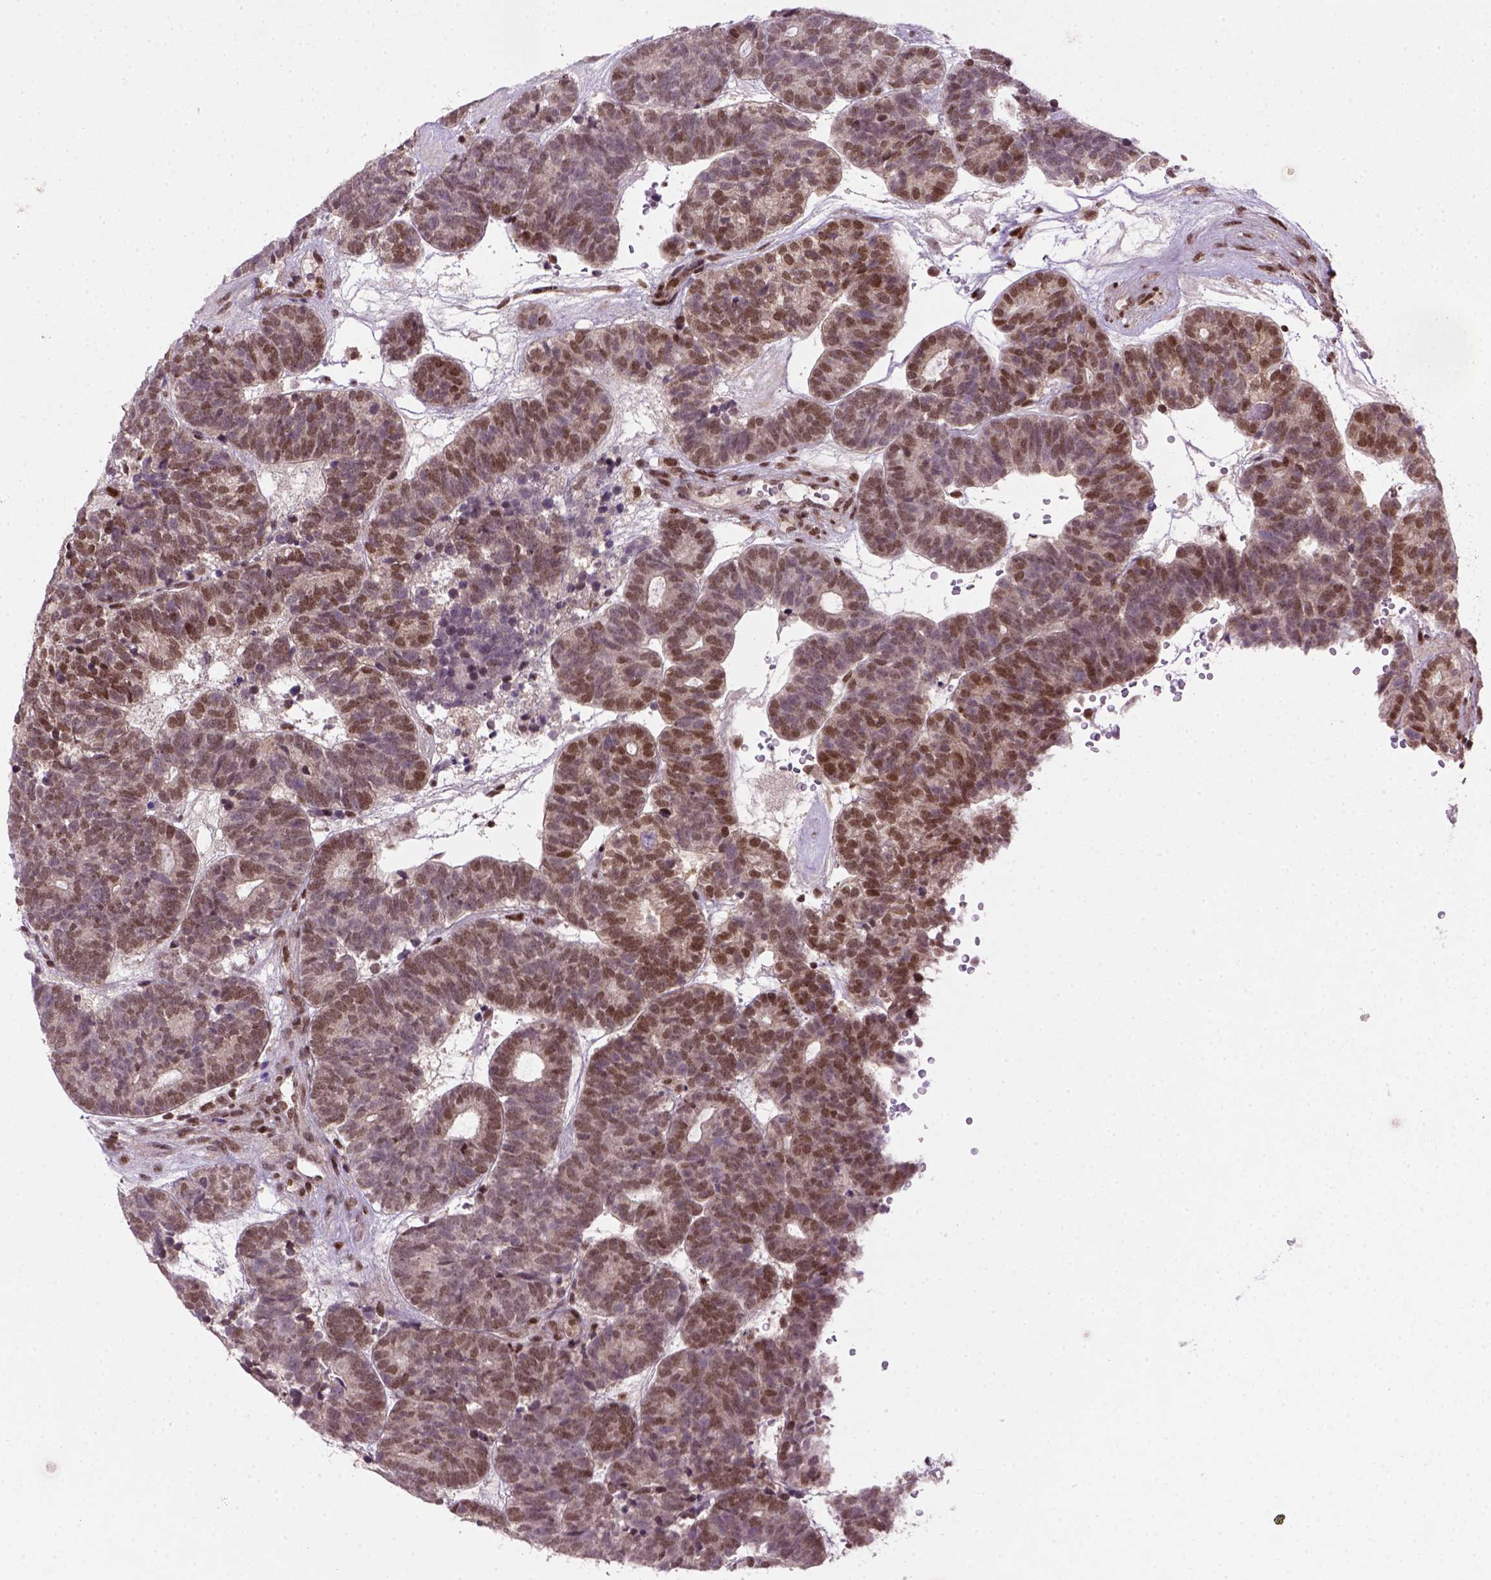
{"staining": {"intensity": "moderate", "quantity": ">75%", "location": "nuclear"}, "tissue": "head and neck cancer", "cell_type": "Tumor cells", "image_type": "cancer", "snomed": [{"axis": "morphology", "description": "Adenocarcinoma, NOS"}, {"axis": "topography", "description": "Head-Neck"}], "caption": "Protein staining shows moderate nuclear expression in approximately >75% of tumor cells in head and neck adenocarcinoma.", "gene": "MGMT", "patient": {"sex": "female", "age": 81}}